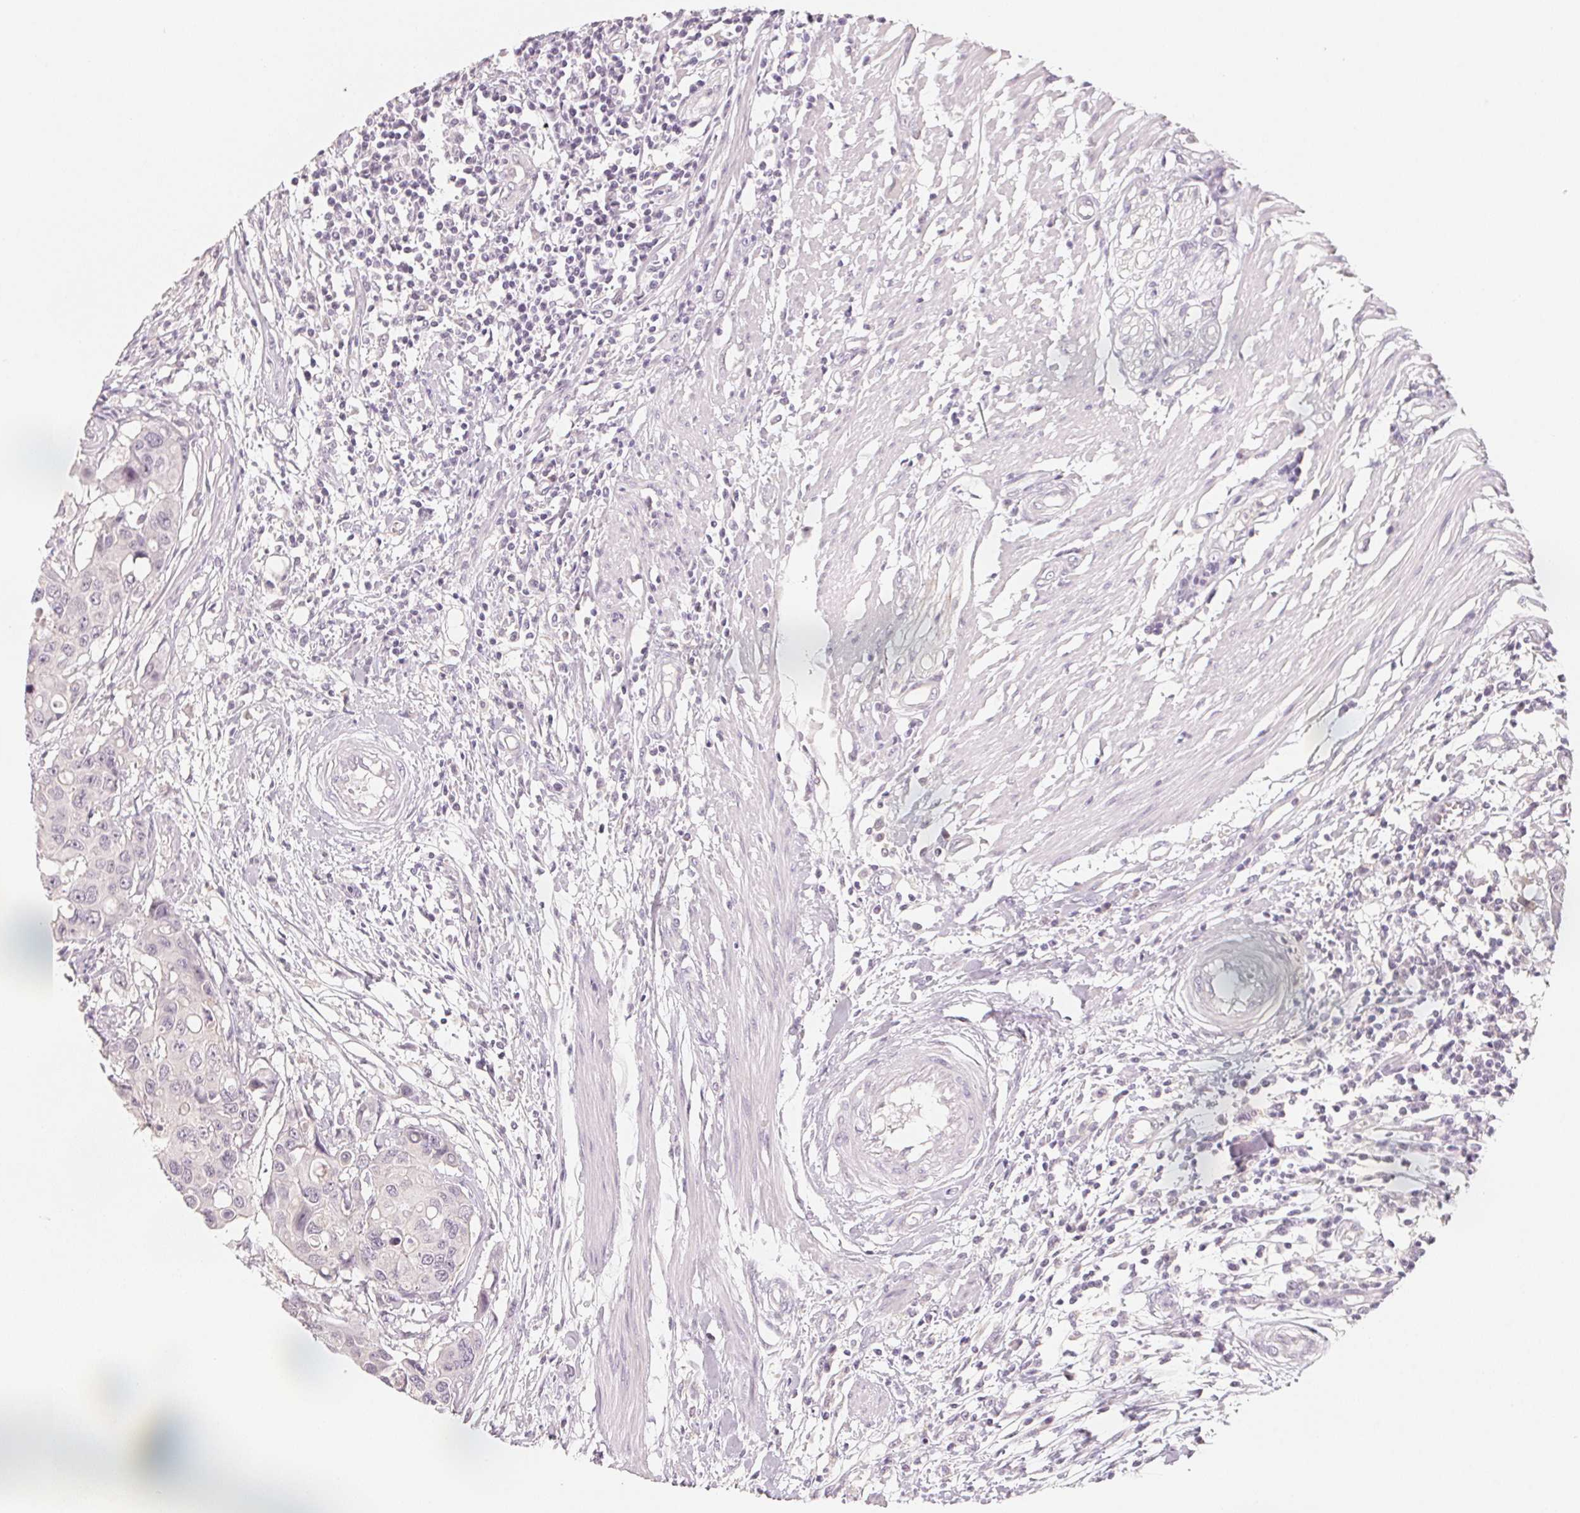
{"staining": {"intensity": "negative", "quantity": "none", "location": "none"}, "tissue": "colorectal cancer", "cell_type": "Tumor cells", "image_type": "cancer", "snomed": [{"axis": "morphology", "description": "Adenocarcinoma, NOS"}, {"axis": "topography", "description": "Colon"}], "caption": "Tumor cells are negative for protein expression in human colorectal cancer (adenocarcinoma).", "gene": "ANKRD31", "patient": {"sex": "male", "age": 77}}